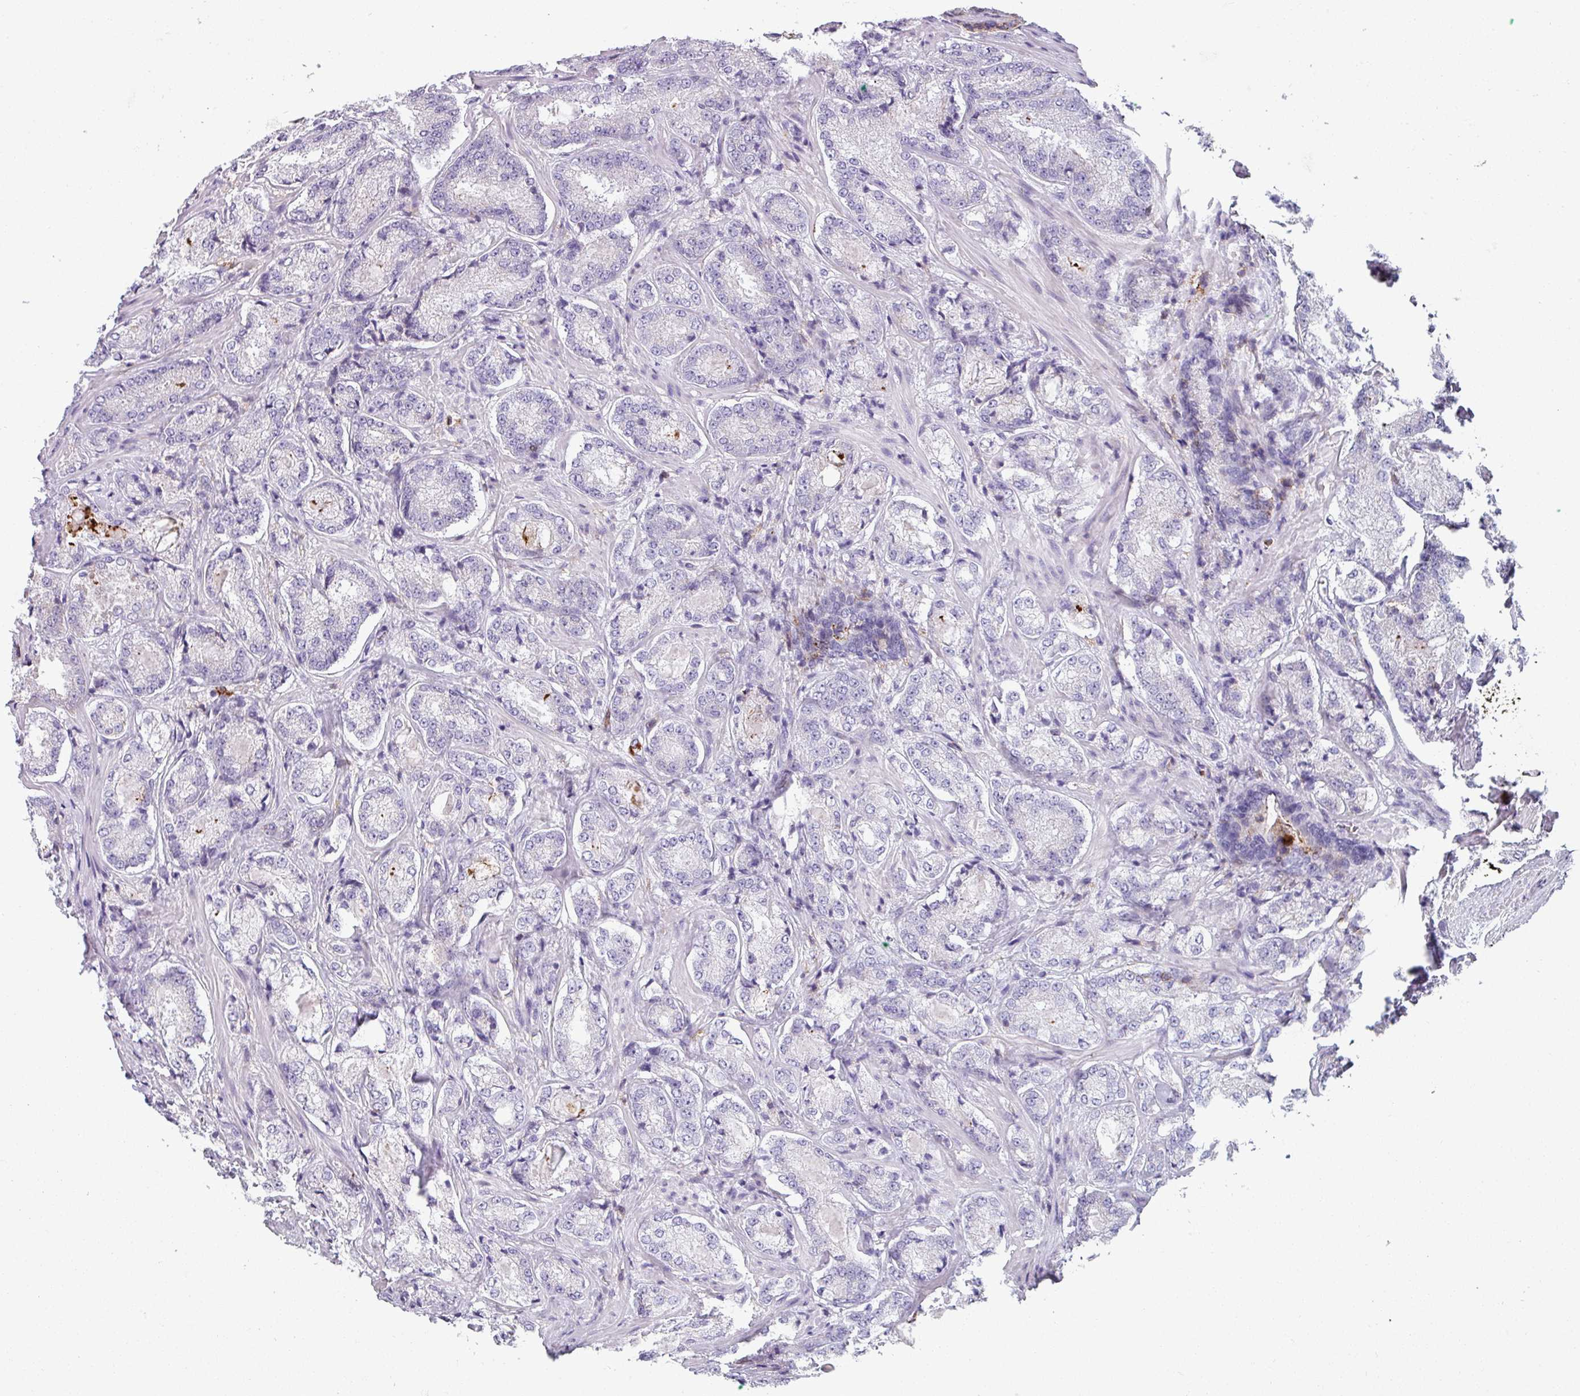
{"staining": {"intensity": "negative", "quantity": "none", "location": "none"}, "tissue": "prostate cancer", "cell_type": "Tumor cells", "image_type": "cancer", "snomed": [{"axis": "morphology", "description": "Adenocarcinoma, Low grade"}, {"axis": "topography", "description": "Prostate"}], "caption": "Immunohistochemical staining of prostate cancer (adenocarcinoma (low-grade)) reveals no significant positivity in tumor cells.", "gene": "EXOSC5", "patient": {"sex": "male", "age": 74}}